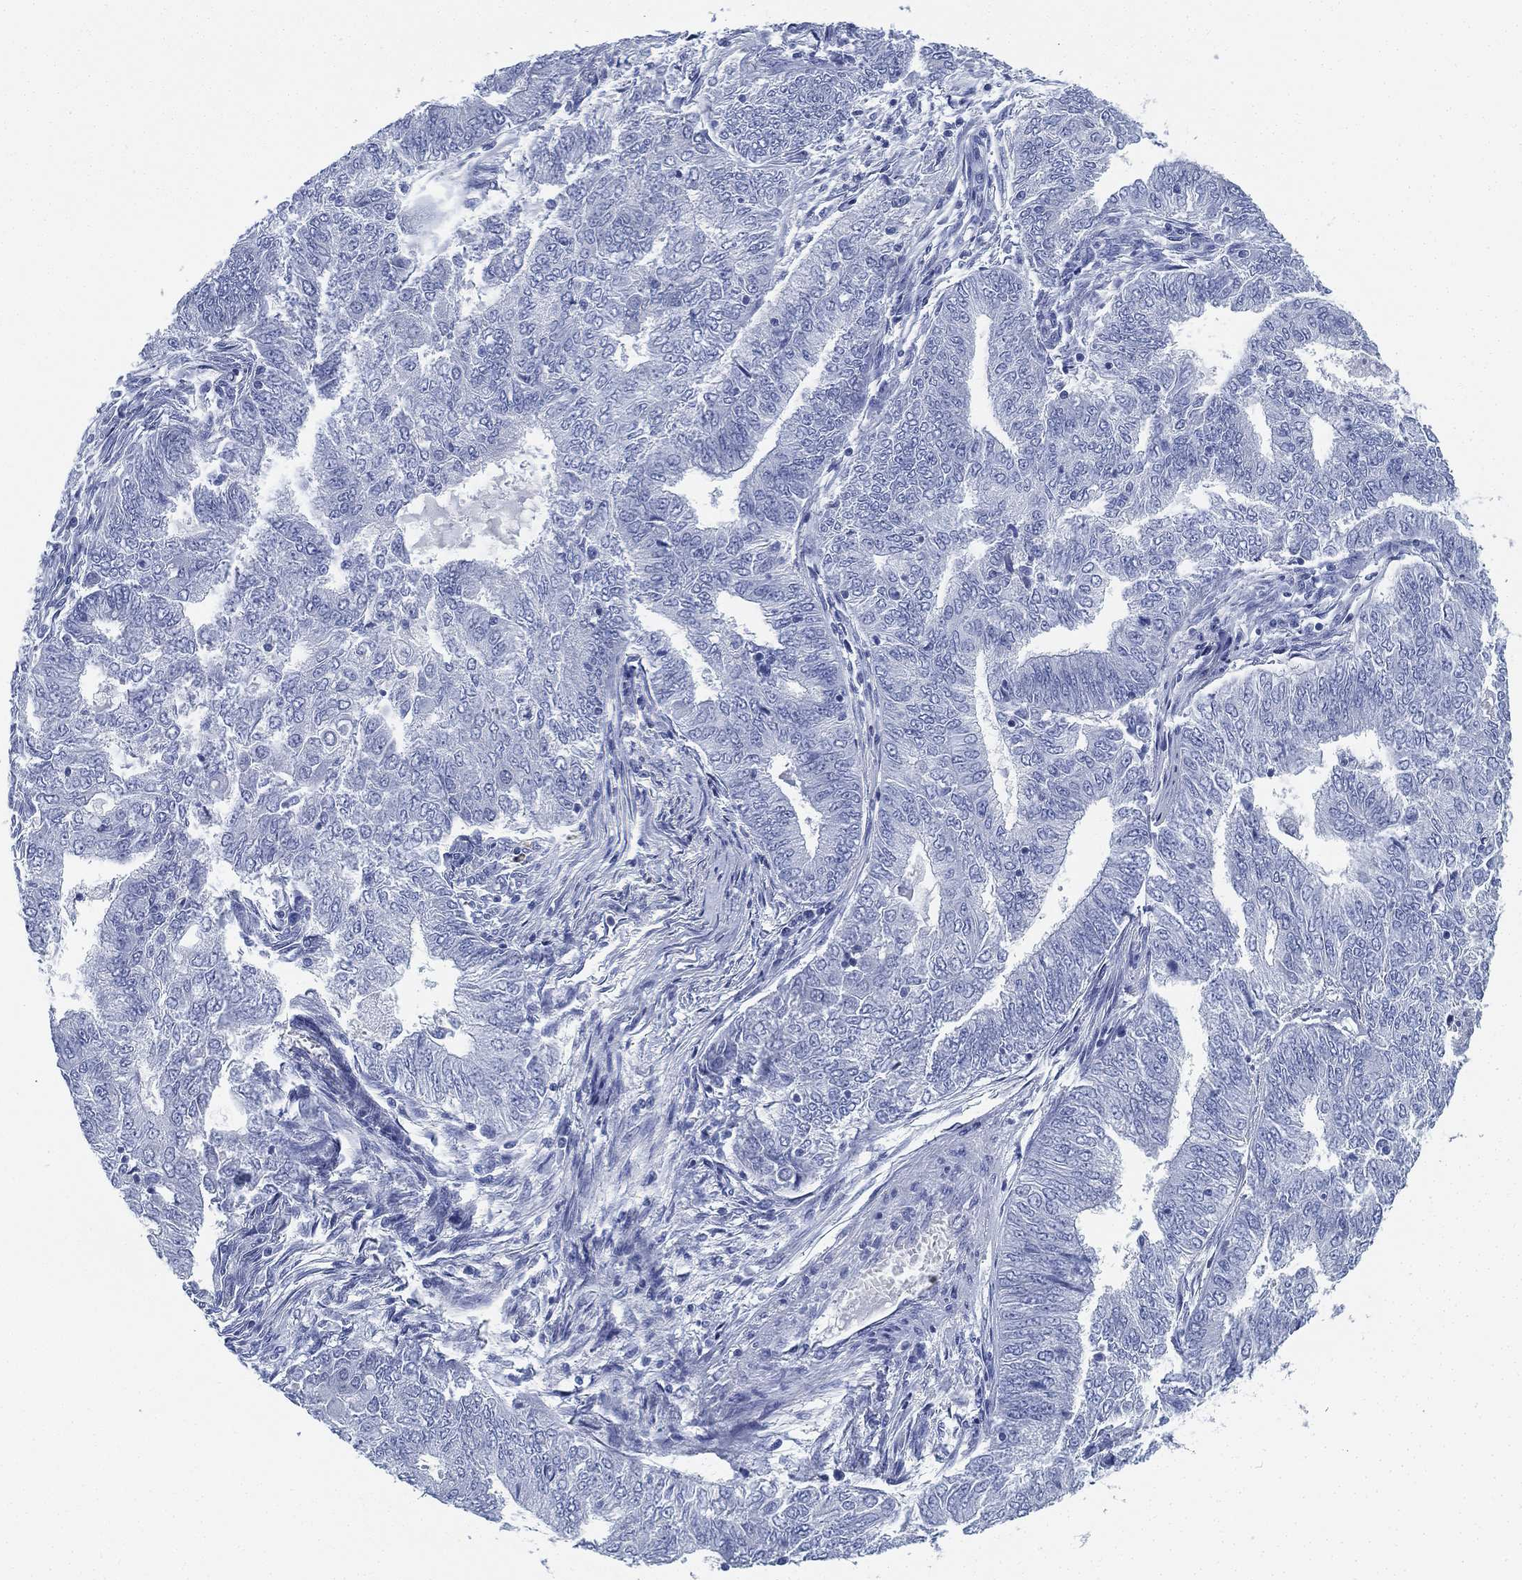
{"staining": {"intensity": "negative", "quantity": "none", "location": "none"}, "tissue": "endometrial cancer", "cell_type": "Tumor cells", "image_type": "cancer", "snomed": [{"axis": "morphology", "description": "Adenocarcinoma, NOS"}, {"axis": "topography", "description": "Endometrium"}], "caption": "Immunohistochemistry (IHC) photomicrograph of endometrial cancer (adenocarcinoma) stained for a protein (brown), which displays no staining in tumor cells. (DAB (3,3'-diaminobenzidine) immunohistochemistry (IHC), high magnification).", "gene": "DEFB121", "patient": {"sex": "female", "age": 62}}